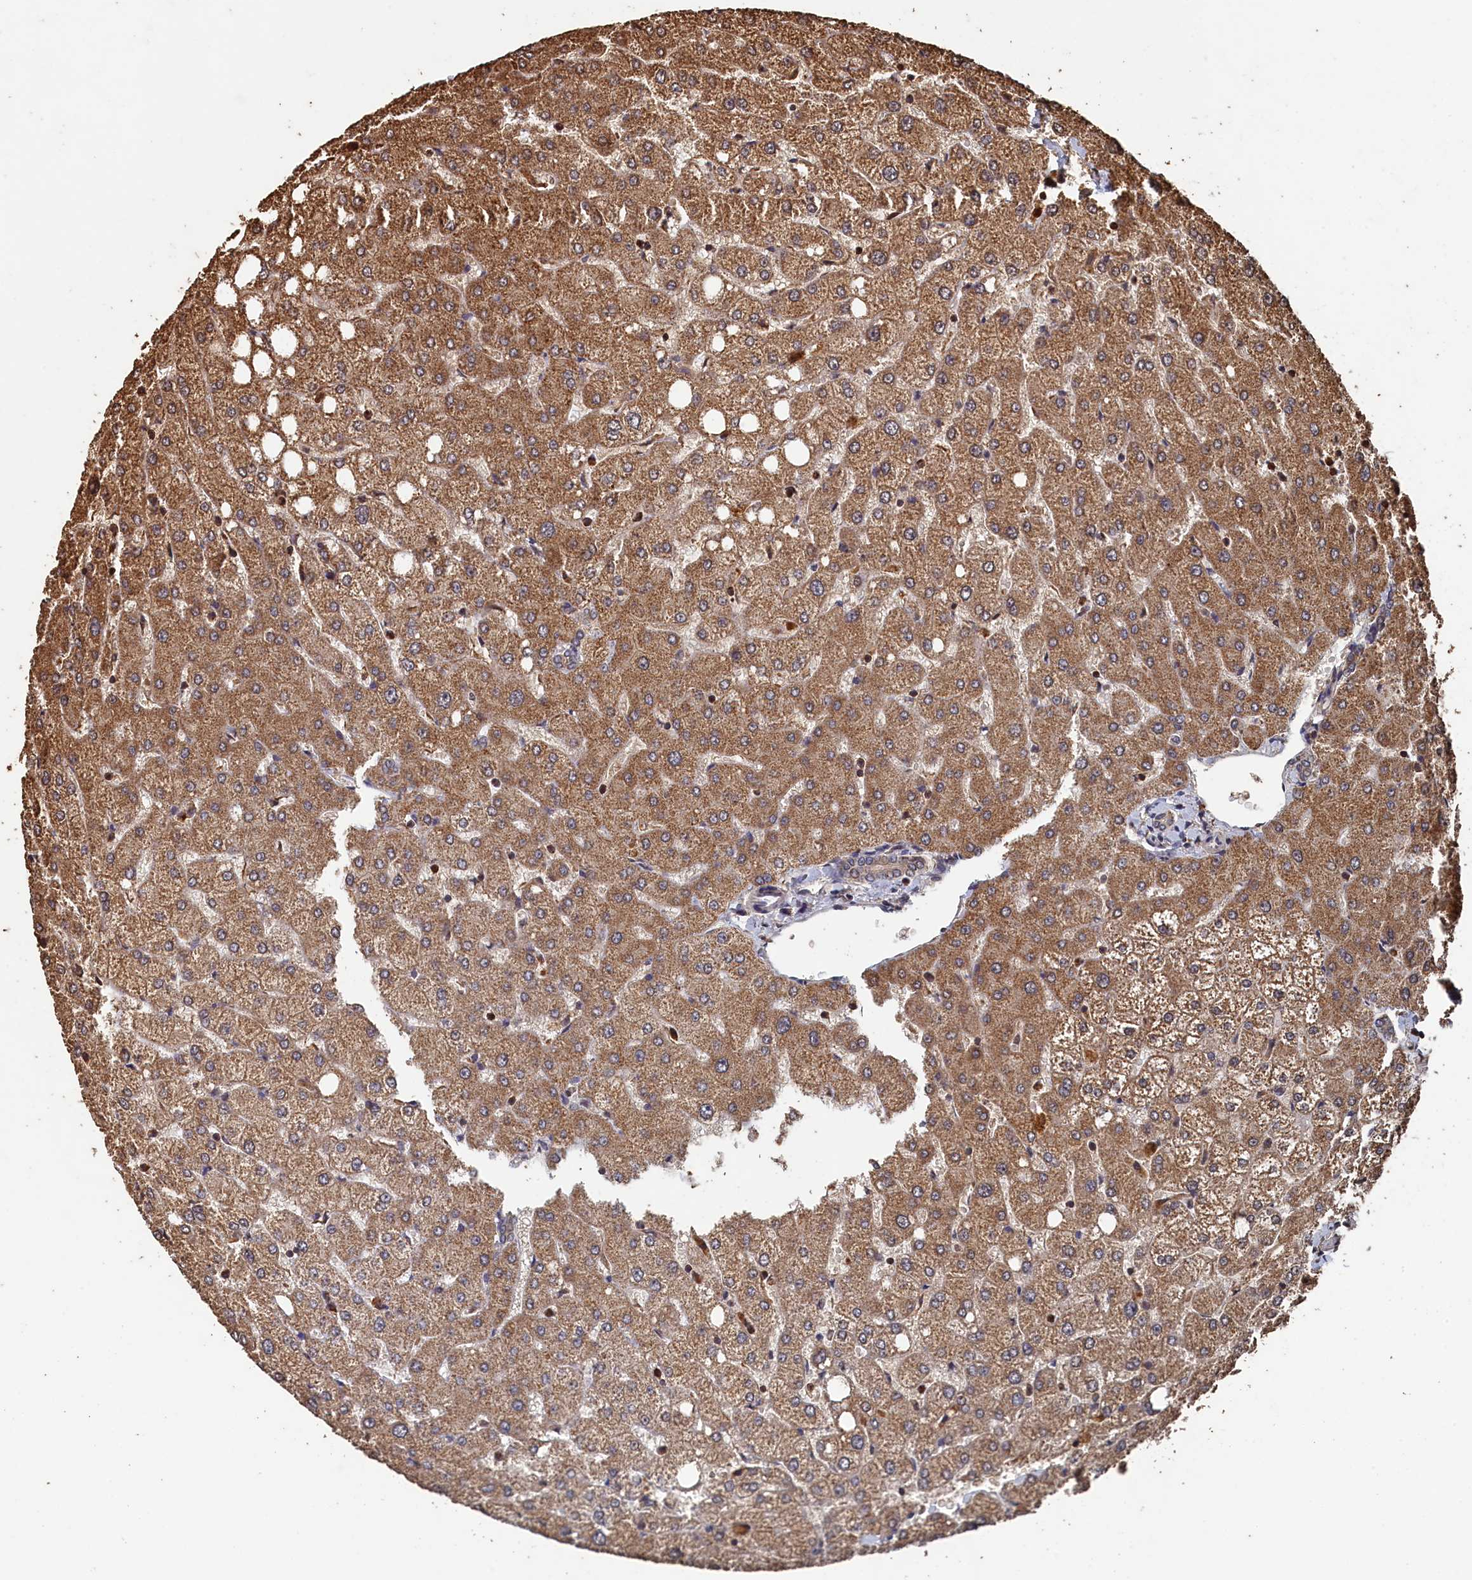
{"staining": {"intensity": "weak", "quantity": ">75%", "location": "cytoplasmic/membranous"}, "tissue": "liver", "cell_type": "Cholangiocytes", "image_type": "normal", "snomed": [{"axis": "morphology", "description": "Normal tissue, NOS"}, {"axis": "topography", "description": "Liver"}], "caption": "Cholangiocytes display weak cytoplasmic/membranous staining in approximately >75% of cells in unremarkable liver.", "gene": "PIGN", "patient": {"sex": "female", "age": 54}}